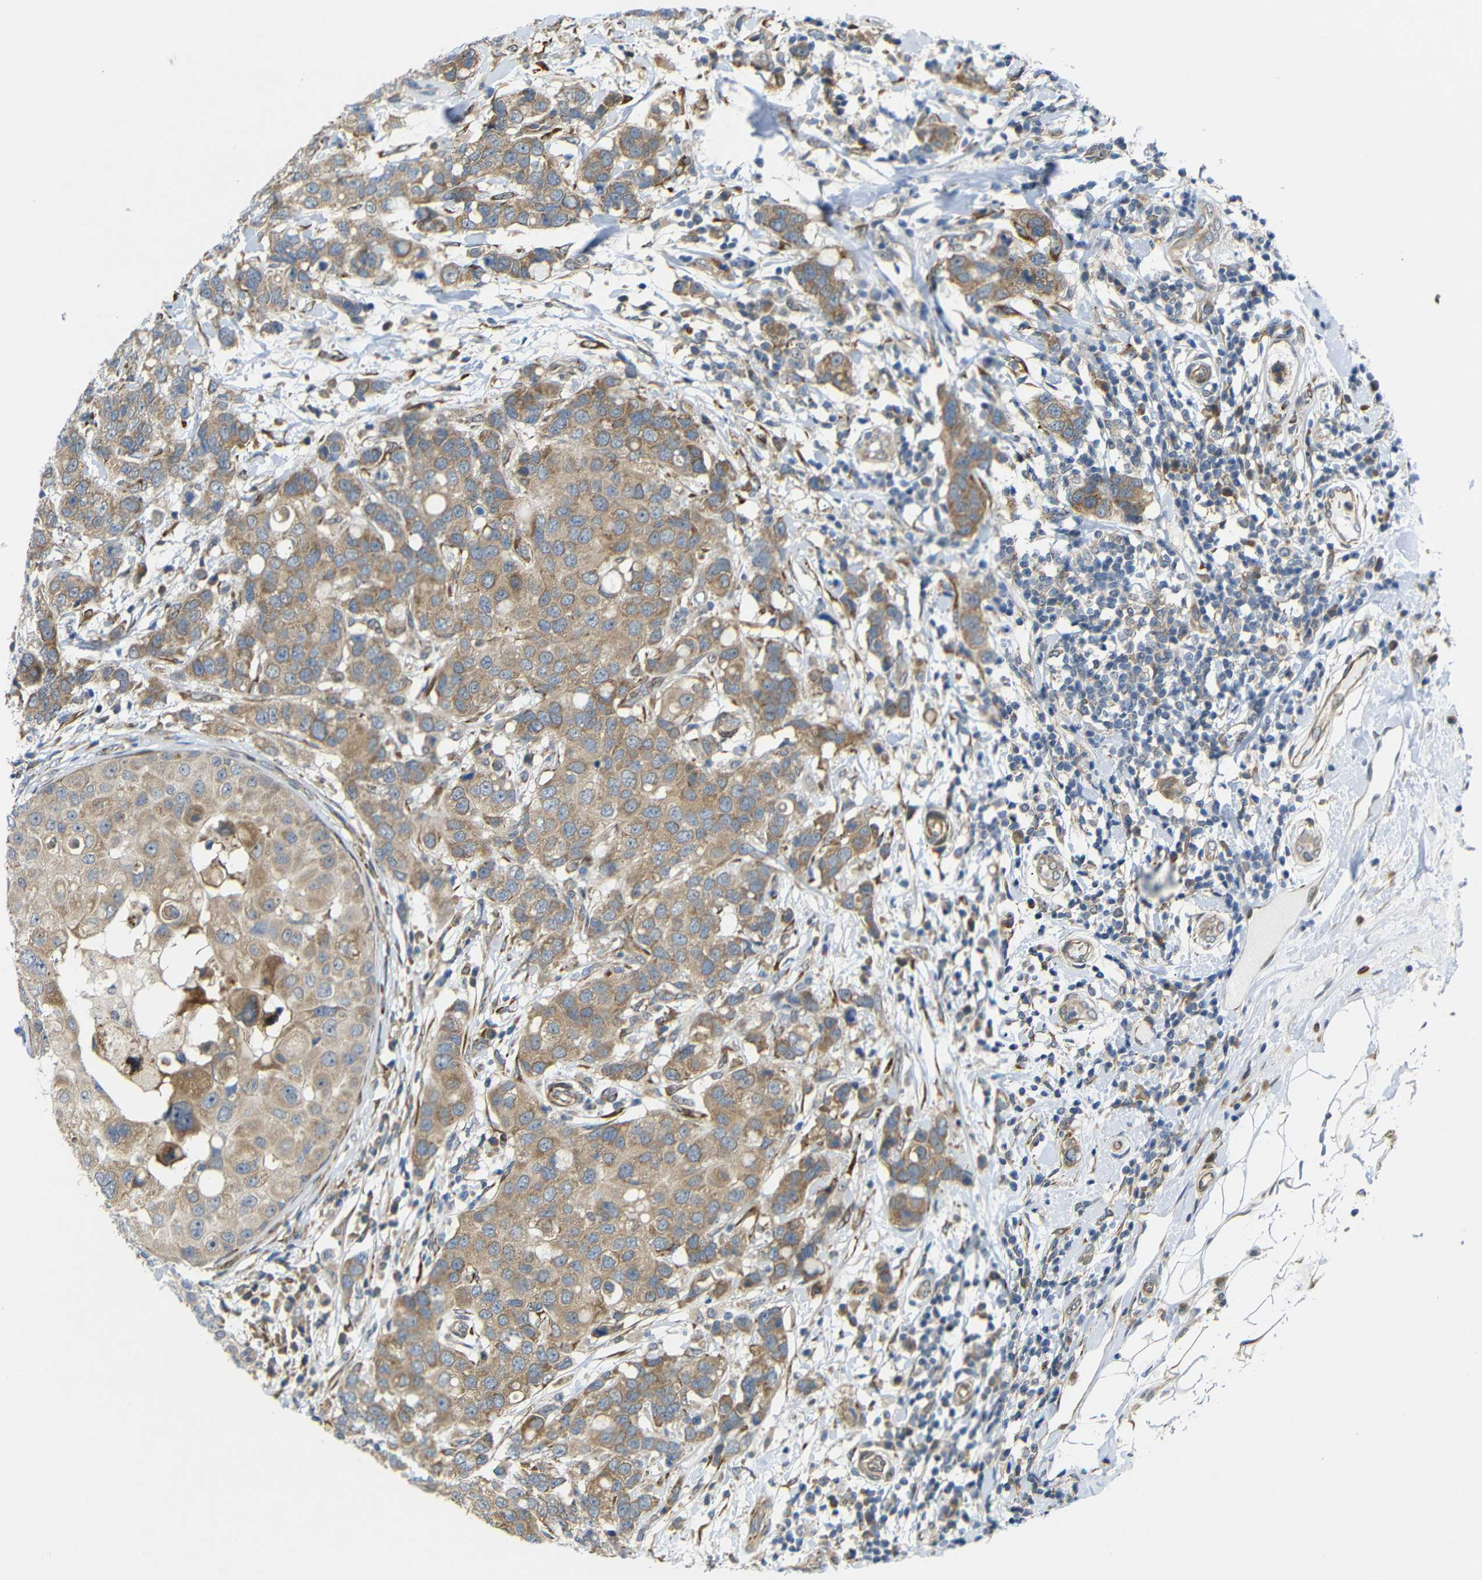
{"staining": {"intensity": "moderate", "quantity": ">75%", "location": "cytoplasmic/membranous"}, "tissue": "breast cancer", "cell_type": "Tumor cells", "image_type": "cancer", "snomed": [{"axis": "morphology", "description": "Duct carcinoma"}, {"axis": "topography", "description": "Breast"}], "caption": "Breast invasive ductal carcinoma stained for a protein exhibits moderate cytoplasmic/membranous positivity in tumor cells.", "gene": "P3H2", "patient": {"sex": "female", "age": 27}}